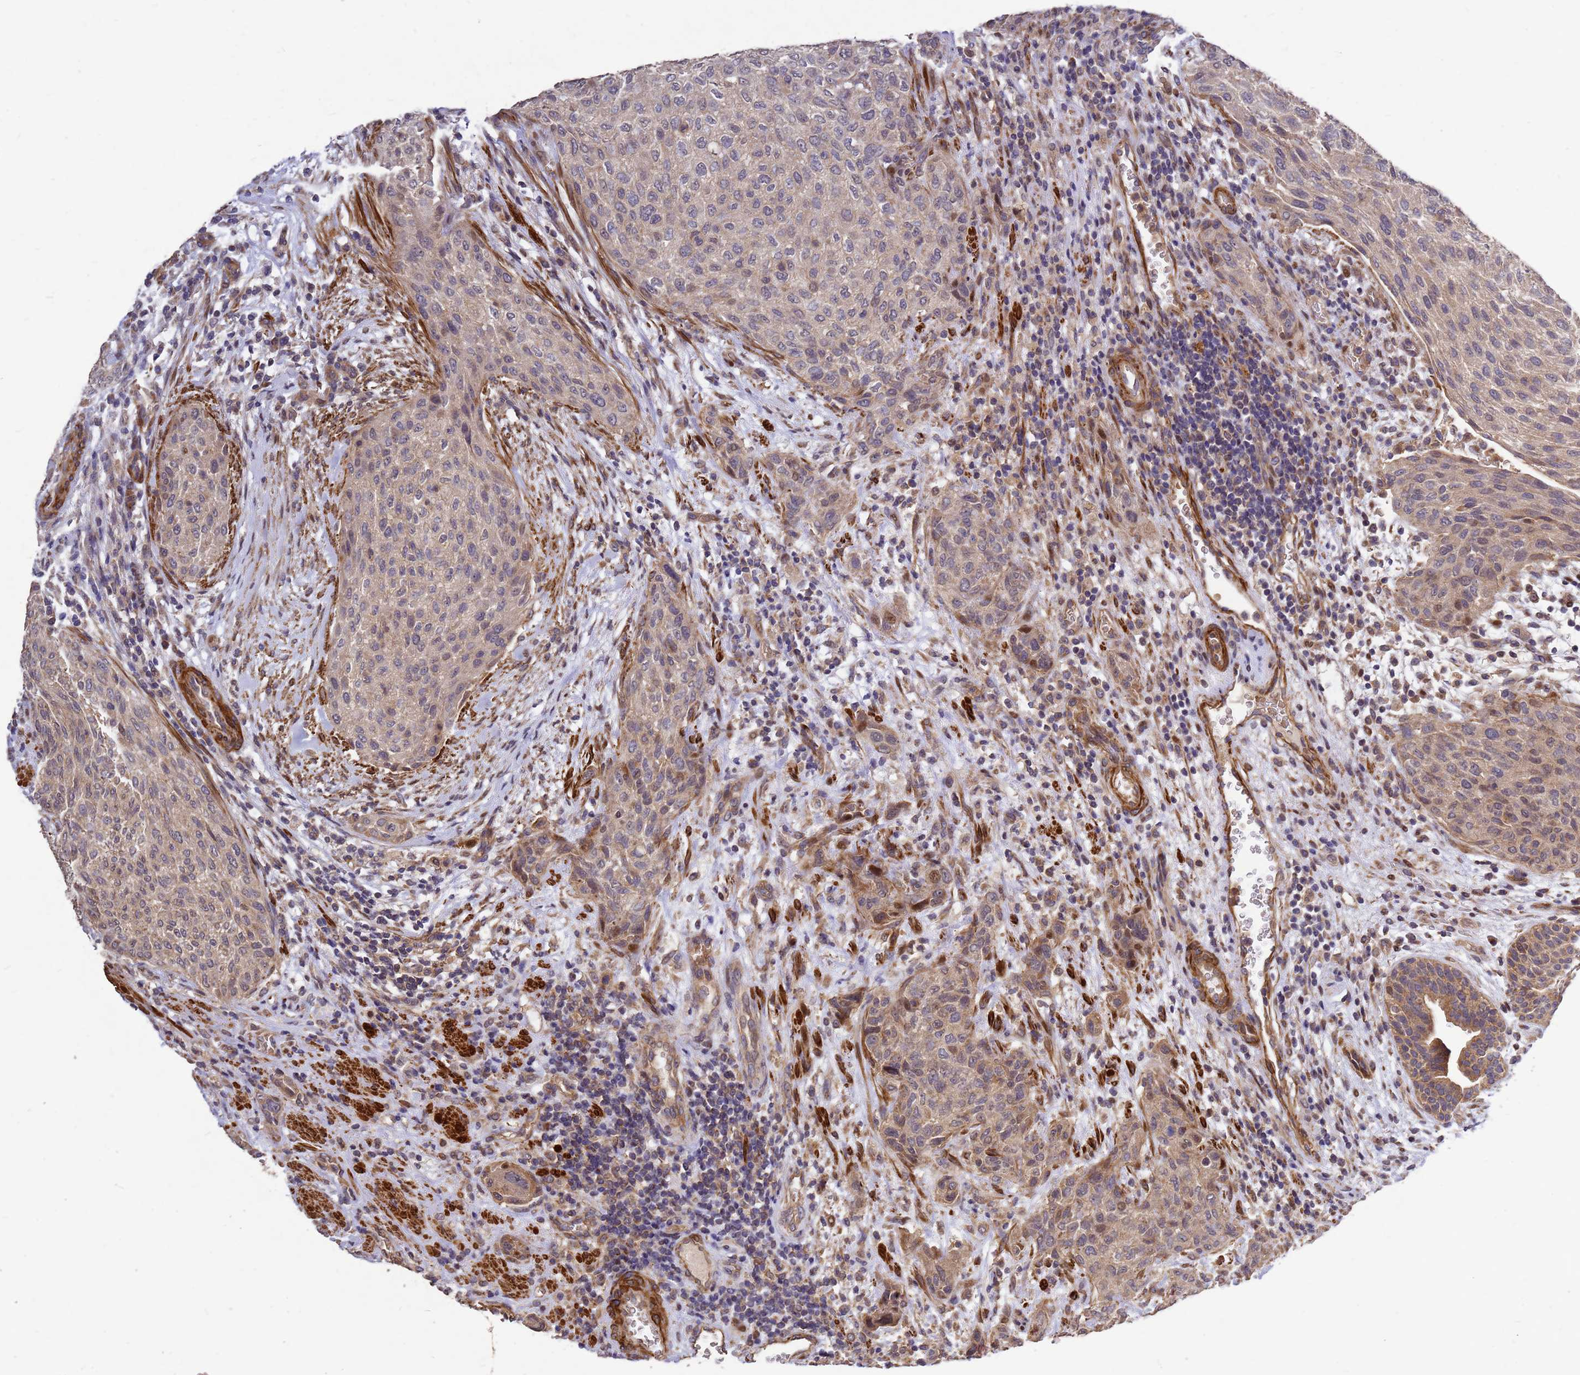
{"staining": {"intensity": "weak", "quantity": "25%-75%", "location": "cytoplasmic/membranous"}, "tissue": "urothelial cancer", "cell_type": "Tumor cells", "image_type": "cancer", "snomed": [{"axis": "morphology", "description": "Urothelial carcinoma, High grade"}, {"axis": "topography", "description": "Urinary bladder"}], "caption": "High-power microscopy captured an IHC histopathology image of urothelial cancer, revealing weak cytoplasmic/membranous positivity in approximately 25%-75% of tumor cells. Immunohistochemistry (ihc) stains the protein of interest in brown and the nuclei are stained blue.", "gene": "RSPRY1", "patient": {"sex": "male", "age": 35}}